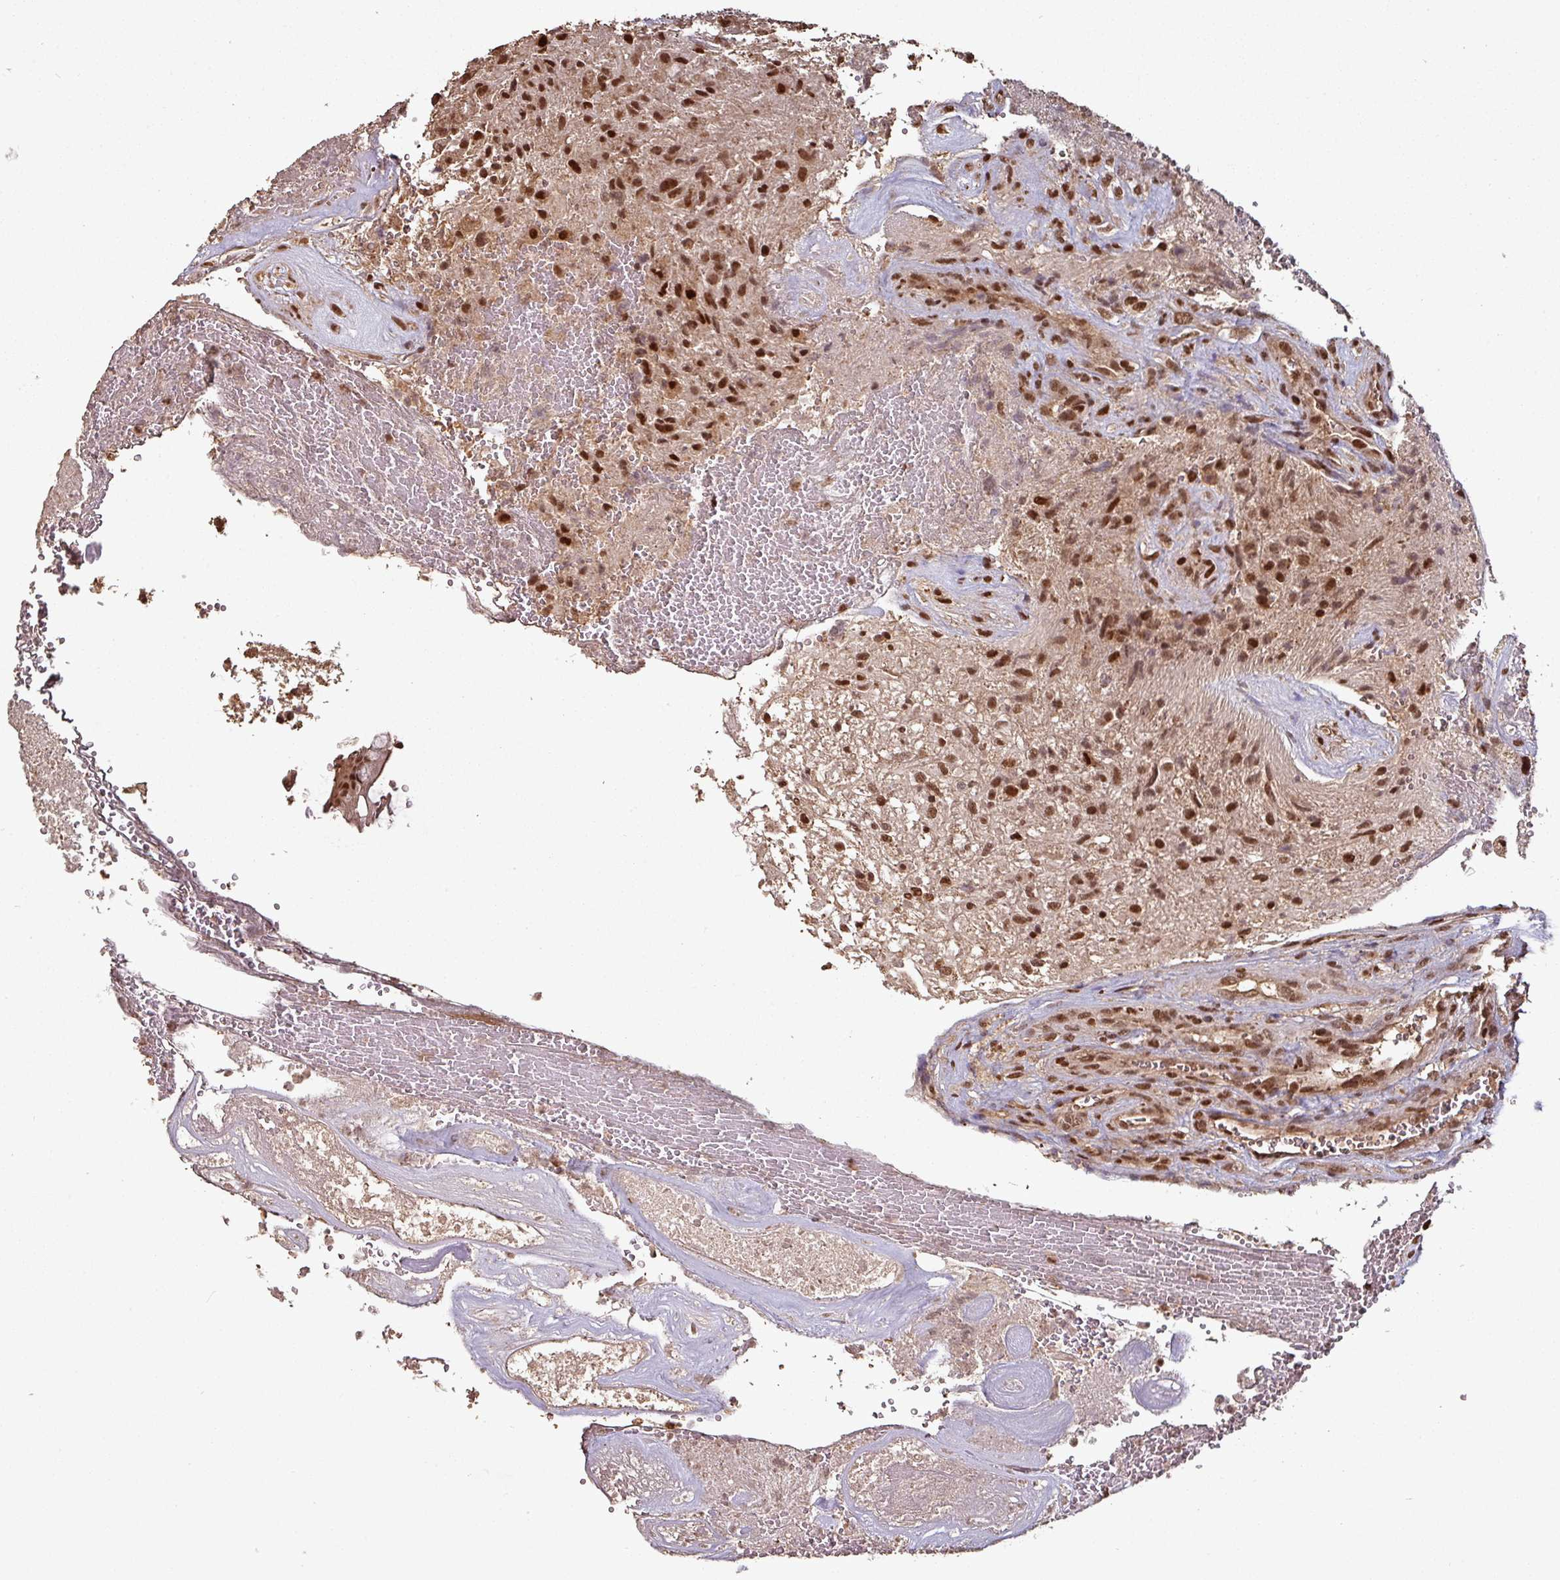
{"staining": {"intensity": "moderate", "quantity": ">75%", "location": "nuclear"}, "tissue": "glioma", "cell_type": "Tumor cells", "image_type": "cancer", "snomed": [{"axis": "morphology", "description": "Glioma, malignant, High grade"}, {"axis": "topography", "description": "Brain"}], "caption": "Immunohistochemical staining of human high-grade glioma (malignant) reveals medium levels of moderate nuclear protein staining in about >75% of tumor cells.", "gene": "POLD1", "patient": {"sex": "male", "age": 56}}